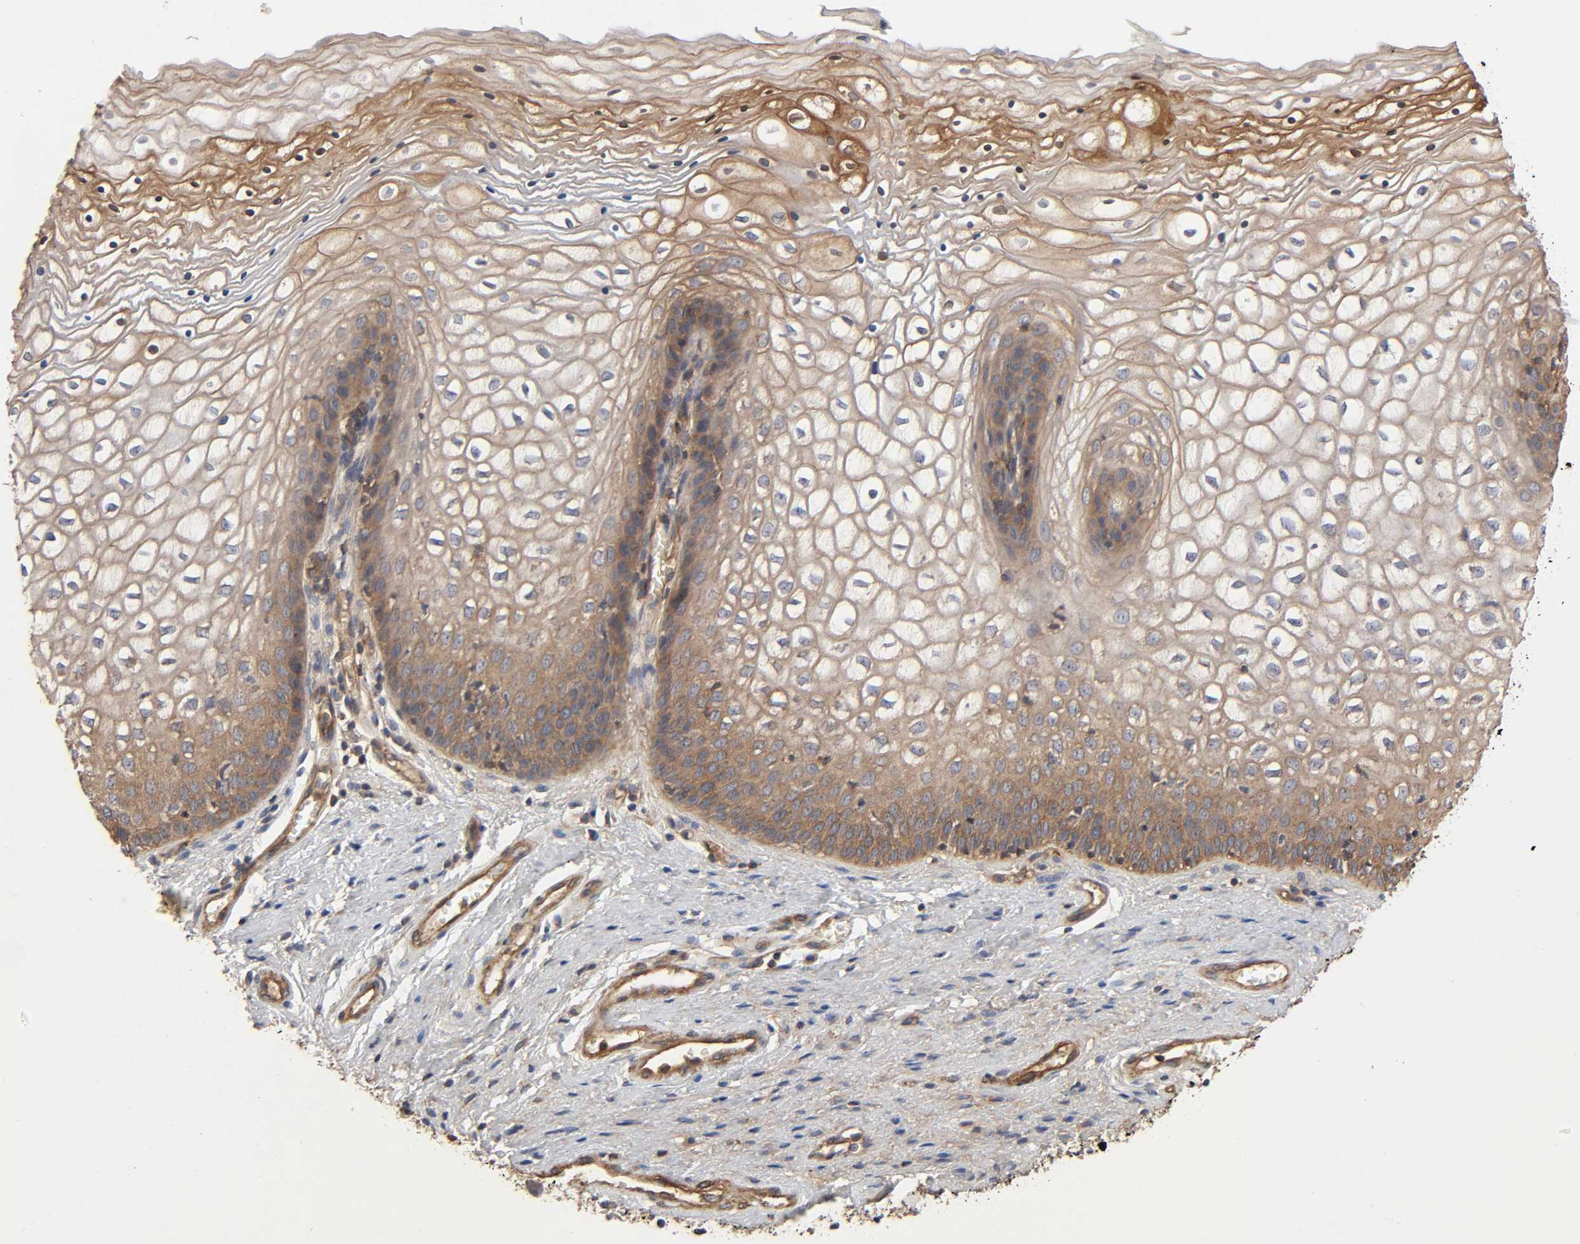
{"staining": {"intensity": "moderate", "quantity": "25%-75%", "location": "cytoplasmic/membranous"}, "tissue": "vagina", "cell_type": "Squamous epithelial cells", "image_type": "normal", "snomed": [{"axis": "morphology", "description": "Normal tissue, NOS"}, {"axis": "topography", "description": "Vagina"}], "caption": "Squamous epithelial cells exhibit medium levels of moderate cytoplasmic/membranous positivity in approximately 25%-75% of cells in normal vagina.", "gene": "LAMTOR2", "patient": {"sex": "female", "age": 34}}